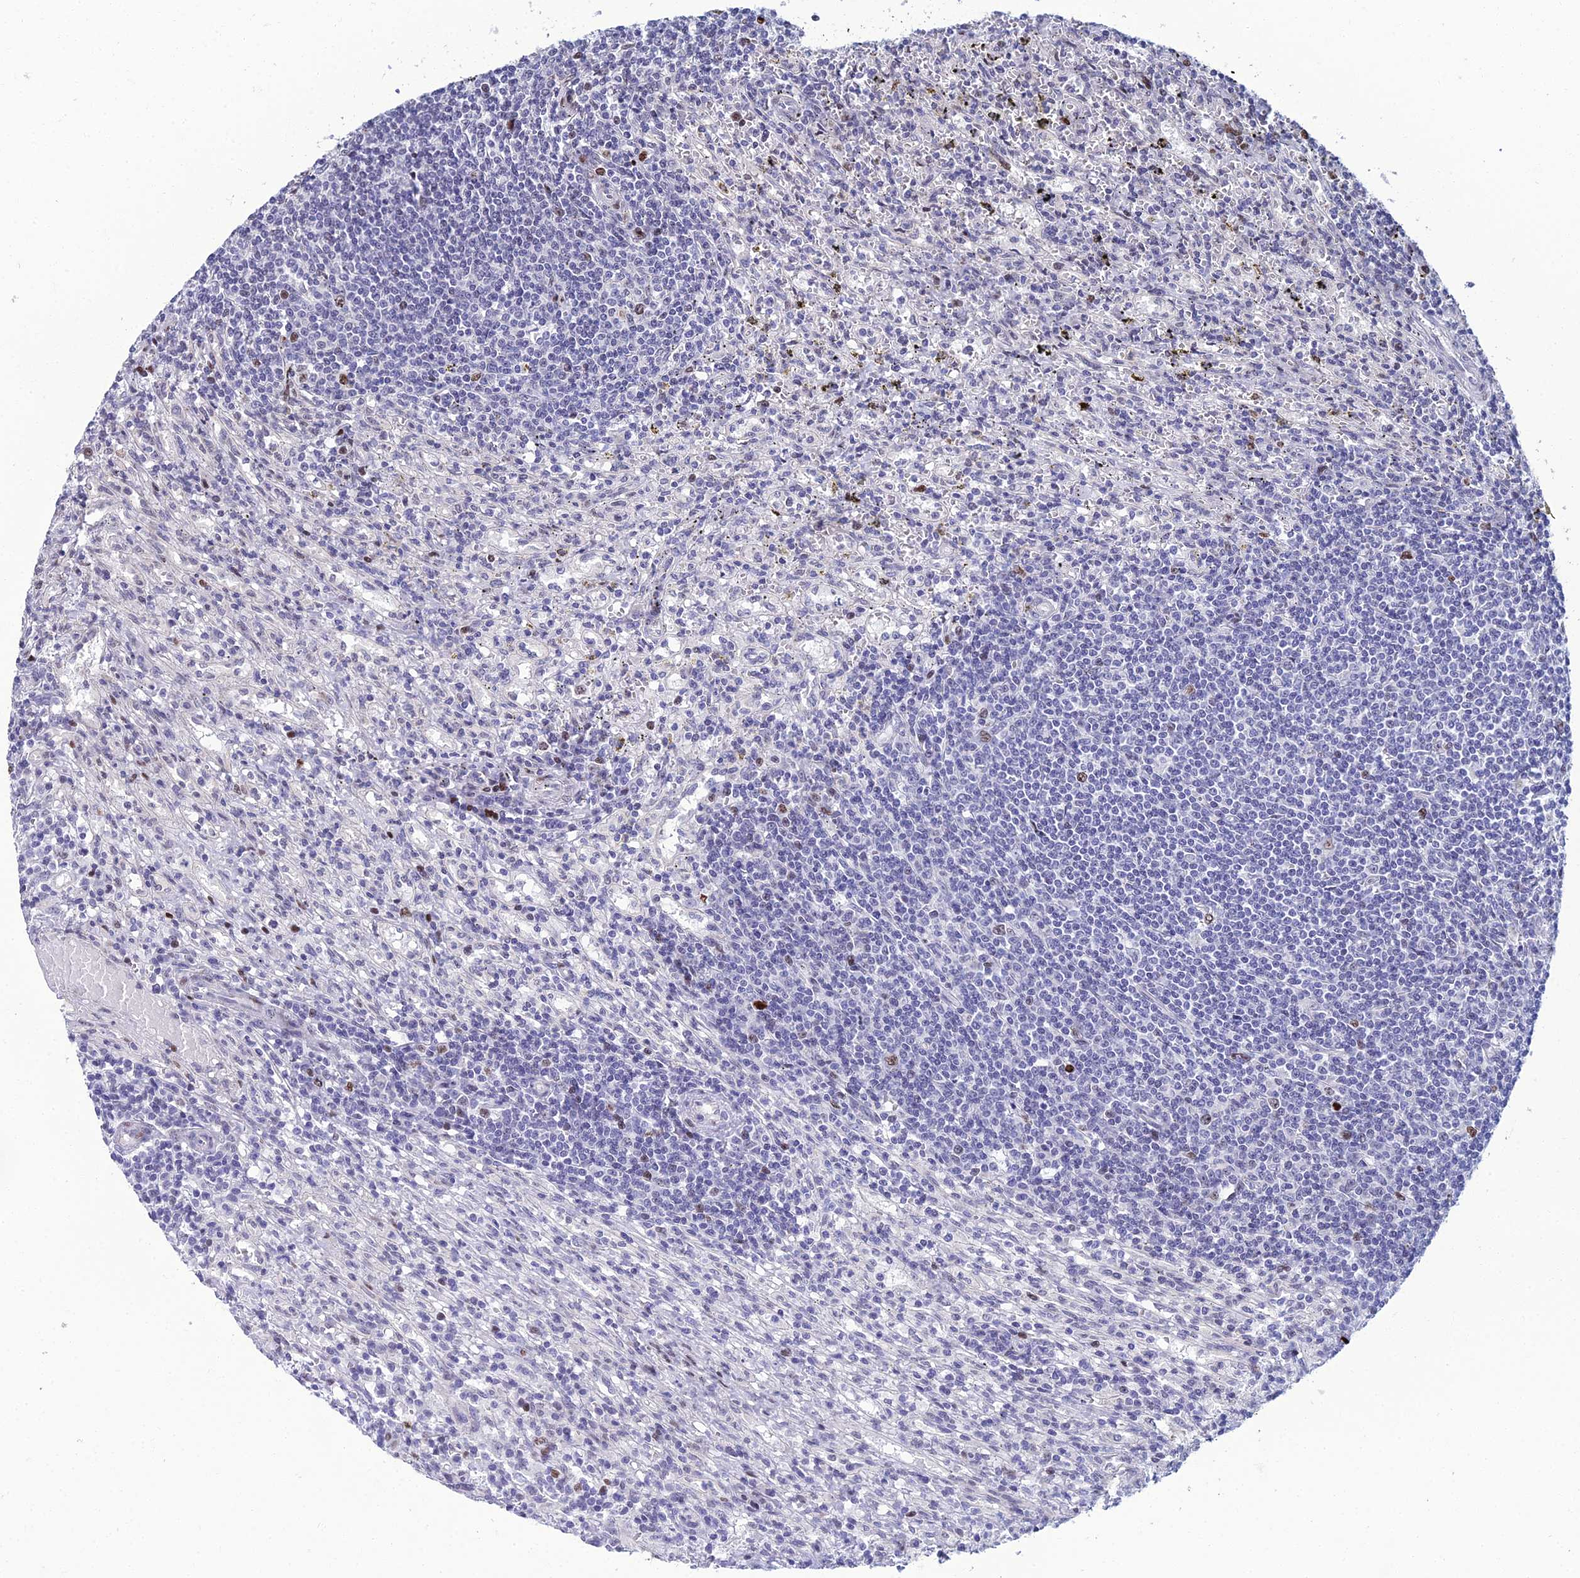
{"staining": {"intensity": "negative", "quantity": "none", "location": "none"}, "tissue": "lymphoma", "cell_type": "Tumor cells", "image_type": "cancer", "snomed": [{"axis": "morphology", "description": "Malignant lymphoma, non-Hodgkin's type, Low grade"}, {"axis": "topography", "description": "Spleen"}], "caption": "Tumor cells are negative for protein expression in human lymphoma. (DAB (3,3'-diaminobenzidine) immunohistochemistry (IHC) visualized using brightfield microscopy, high magnification).", "gene": "TAF9B", "patient": {"sex": "male", "age": 76}}